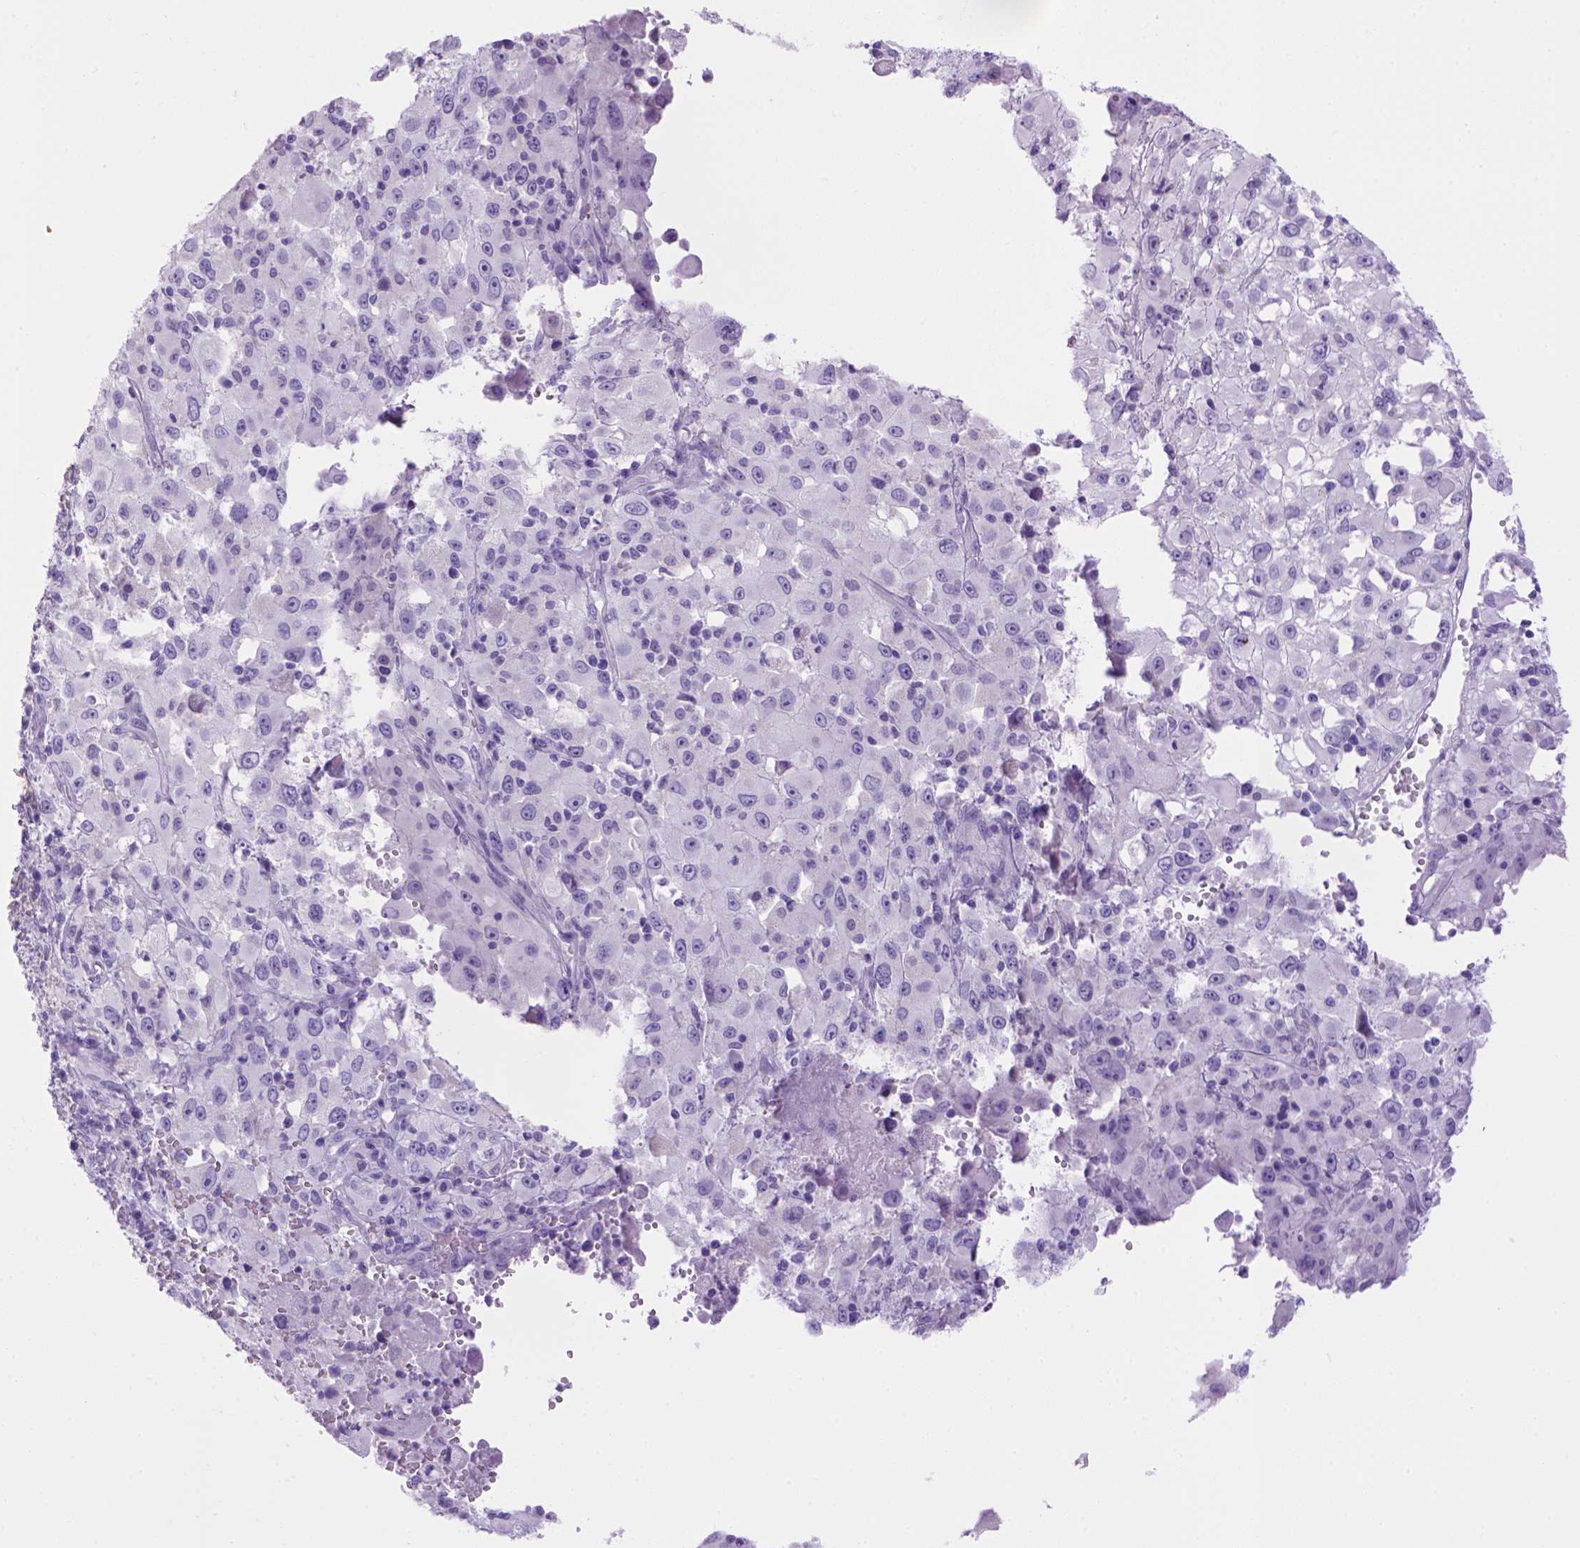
{"staining": {"intensity": "negative", "quantity": "none", "location": "none"}, "tissue": "melanoma", "cell_type": "Tumor cells", "image_type": "cancer", "snomed": [{"axis": "morphology", "description": "Malignant melanoma, Metastatic site"}, {"axis": "topography", "description": "Soft tissue"}], "caption": "The immunohistochemistry (IHC) histopathology image has no significant expression in tumor cells of melanoma tissue.", "gene": "SGCG", "patient": {"sex": "male", "age": 50}}